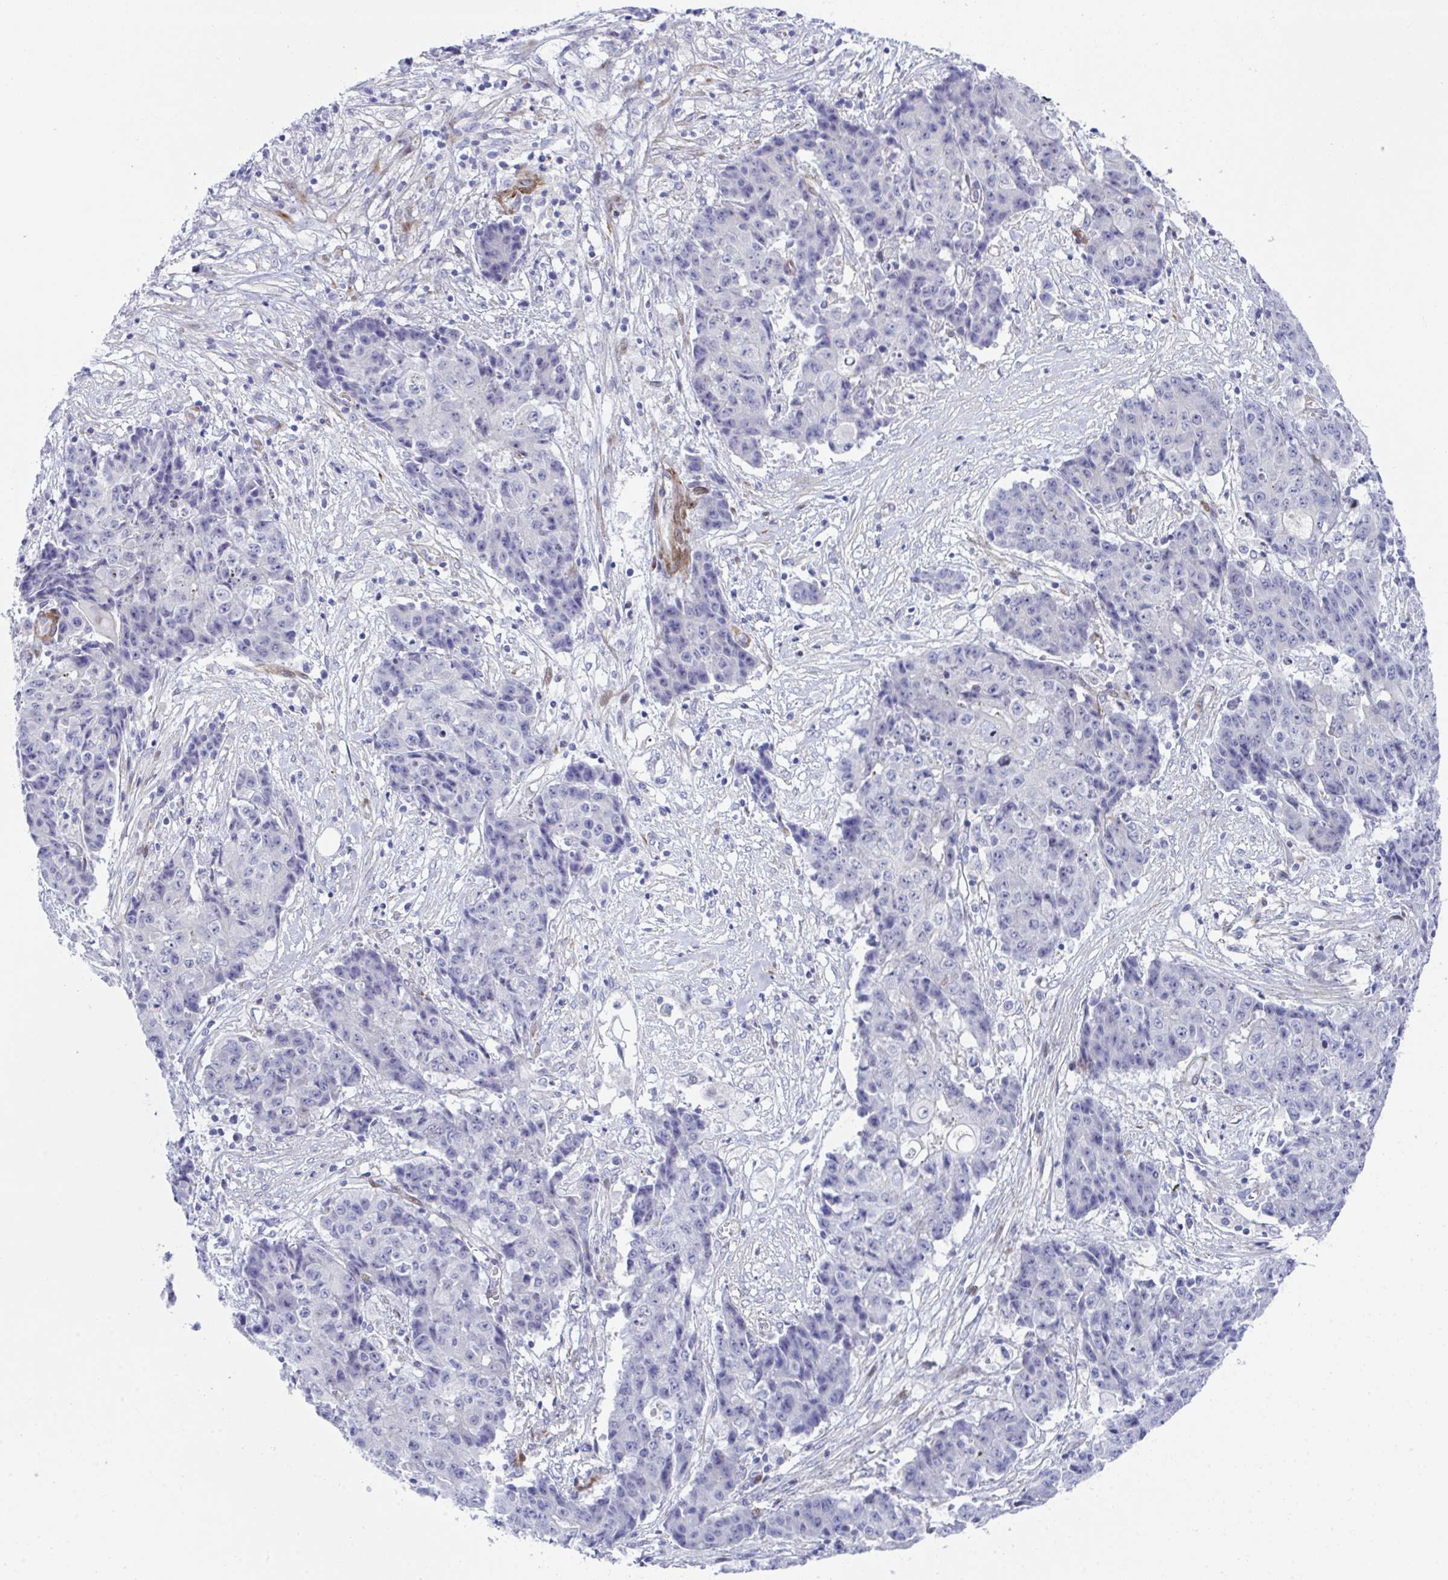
{"staining": {"intensity": "negative", "quantity": "none", "location": "none"}, "tissue": "ovarian cancer", "cell_type": "Tumor cells", "image_type": "cancer", "snomed": [{"axis": "morphology", "description": "Carcinoma, endometroid"}, {"axis": "topography", "description": "Ovary"}], "caption": "Protein analysis of ovarian endometroid carcinoma demonstrates no significant expression in tumor cells.", "gene": "ZNF713", "patient": {"sex": "female", "age": 42}}